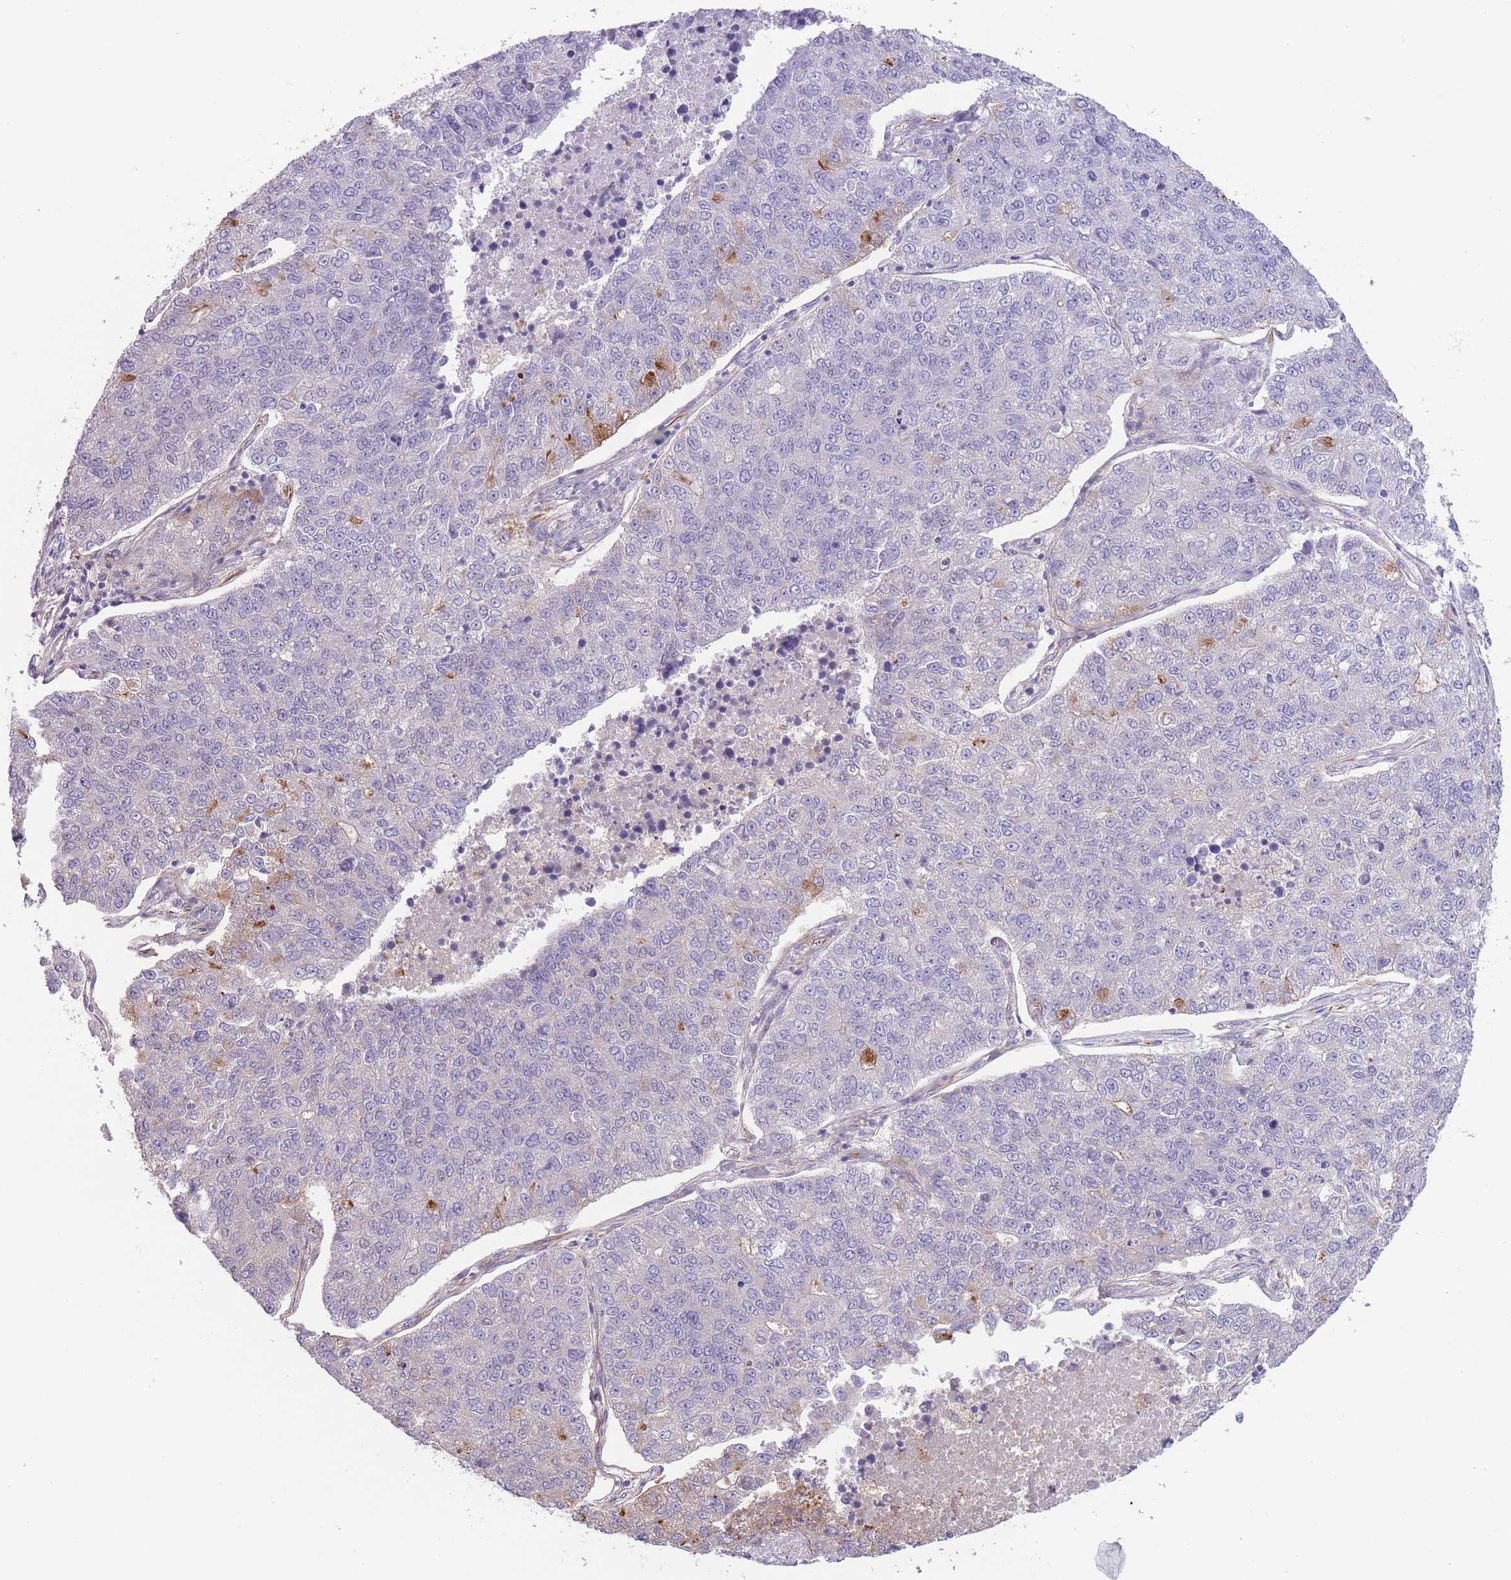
{"staining": {"intensity": "negative", "quantity": "none", "location": "none"}, "tissue": "lung cancer", "cell_type": "Tumor cells", "image_type": "cancer", "snomed": [{"axis": "morphology", "description": "Adenocarcinoma, NOS"}, {"axis": "topography", "description": "Lung"}], "caption": "The photomicrograph reveals no significant staining in tumor cells of adenocarcinoma (lung).", "gene": "PTCD1", "patient": {"sex": "male", "age": 49}}